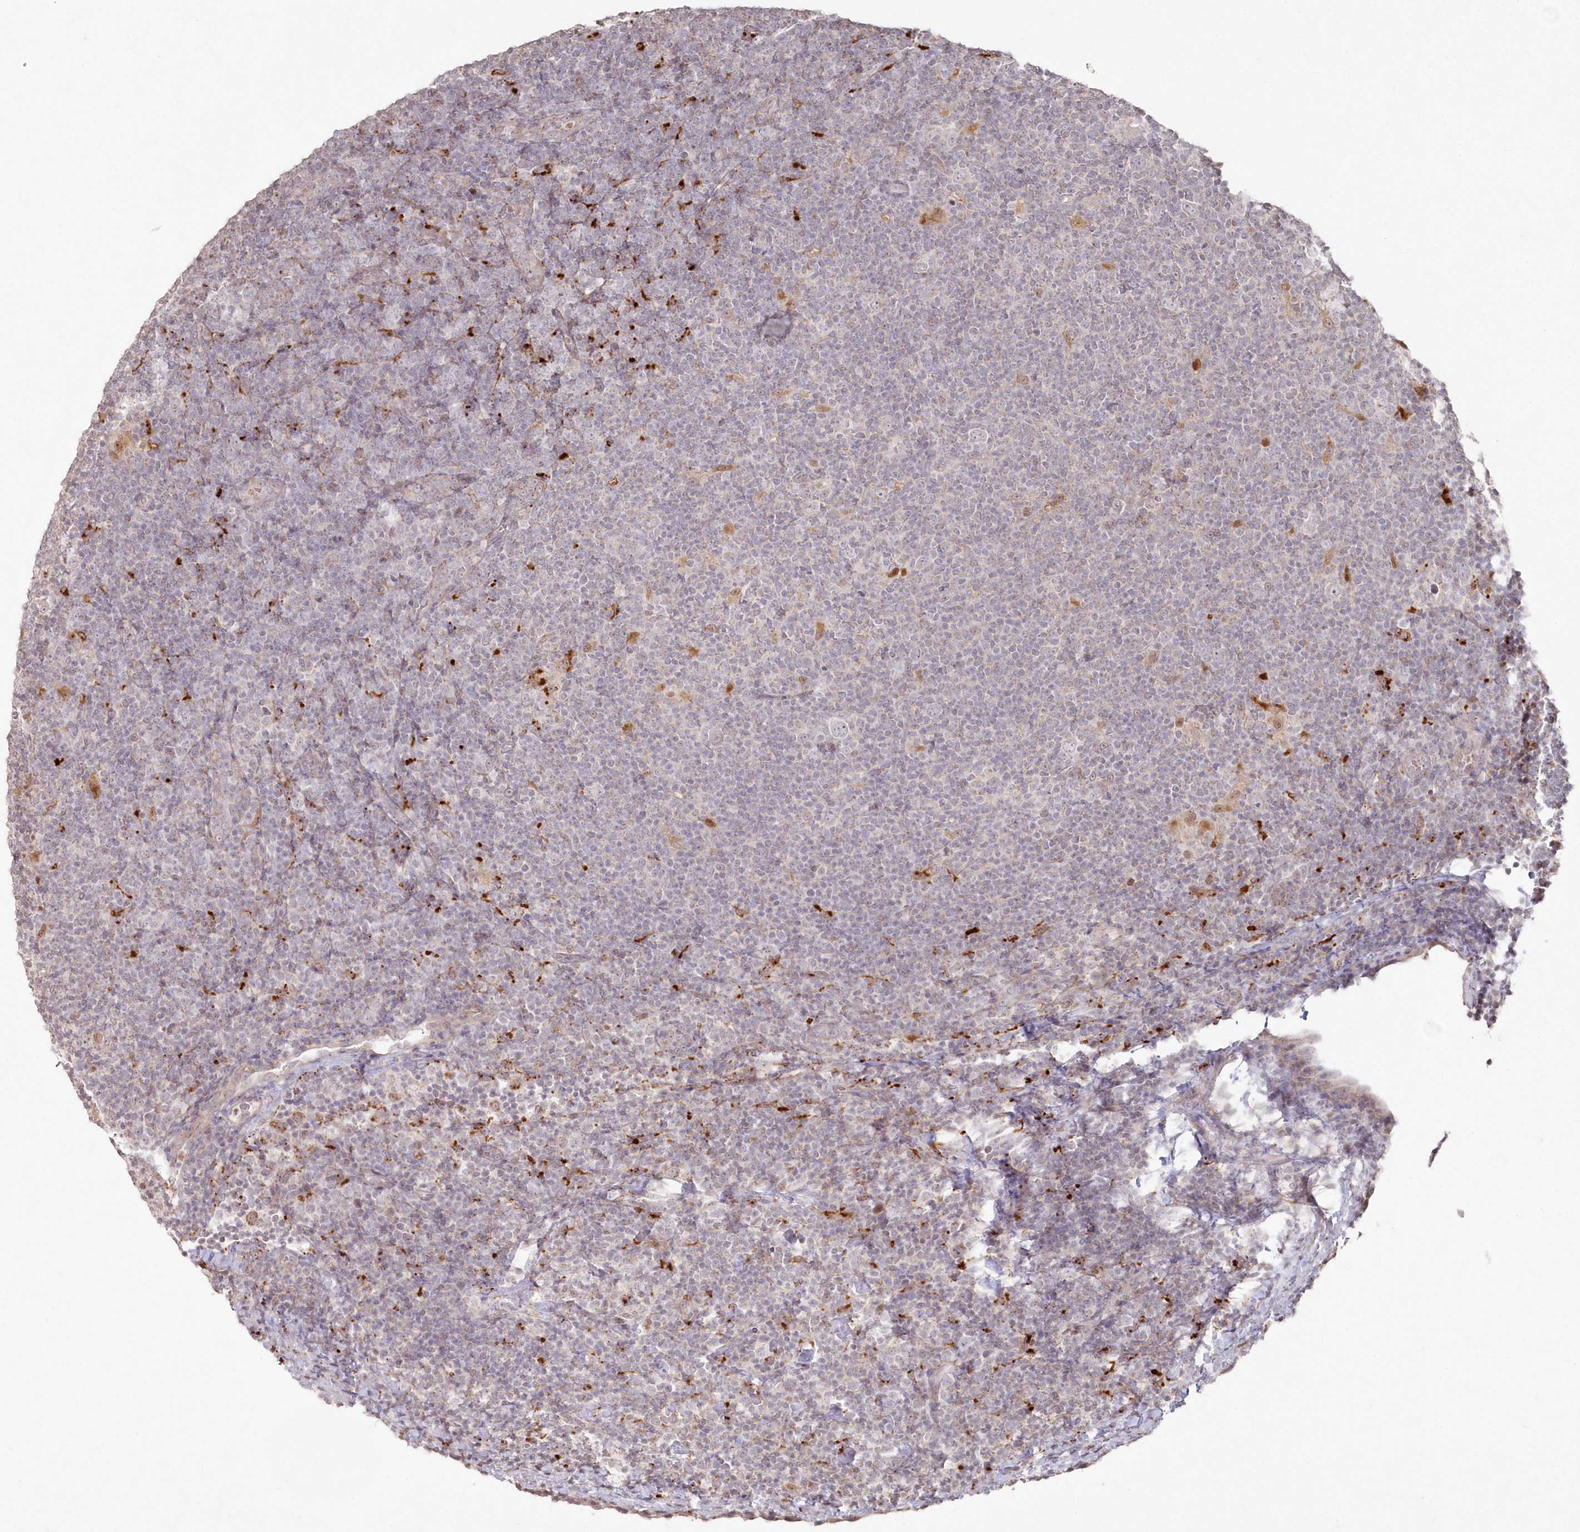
{"staining": {"intensity": "negative", "quantity": "none", "location": "none"}, "tissue": "lymphoma", "cell_type": "Tumor cells", "image_type": "cancer", "snomed": [{"axis": "morphology", "description": "Hodgkin's disease, NOS"}, {"axis": "topography", "description": "Lymph node"}], "caption": "This is an immunohistochemistry micrograph of Hodgkin's disease. There is no expression in tumor cells.", "gene": "ARSB", "patient": {"sex": "female", "age": 57}}